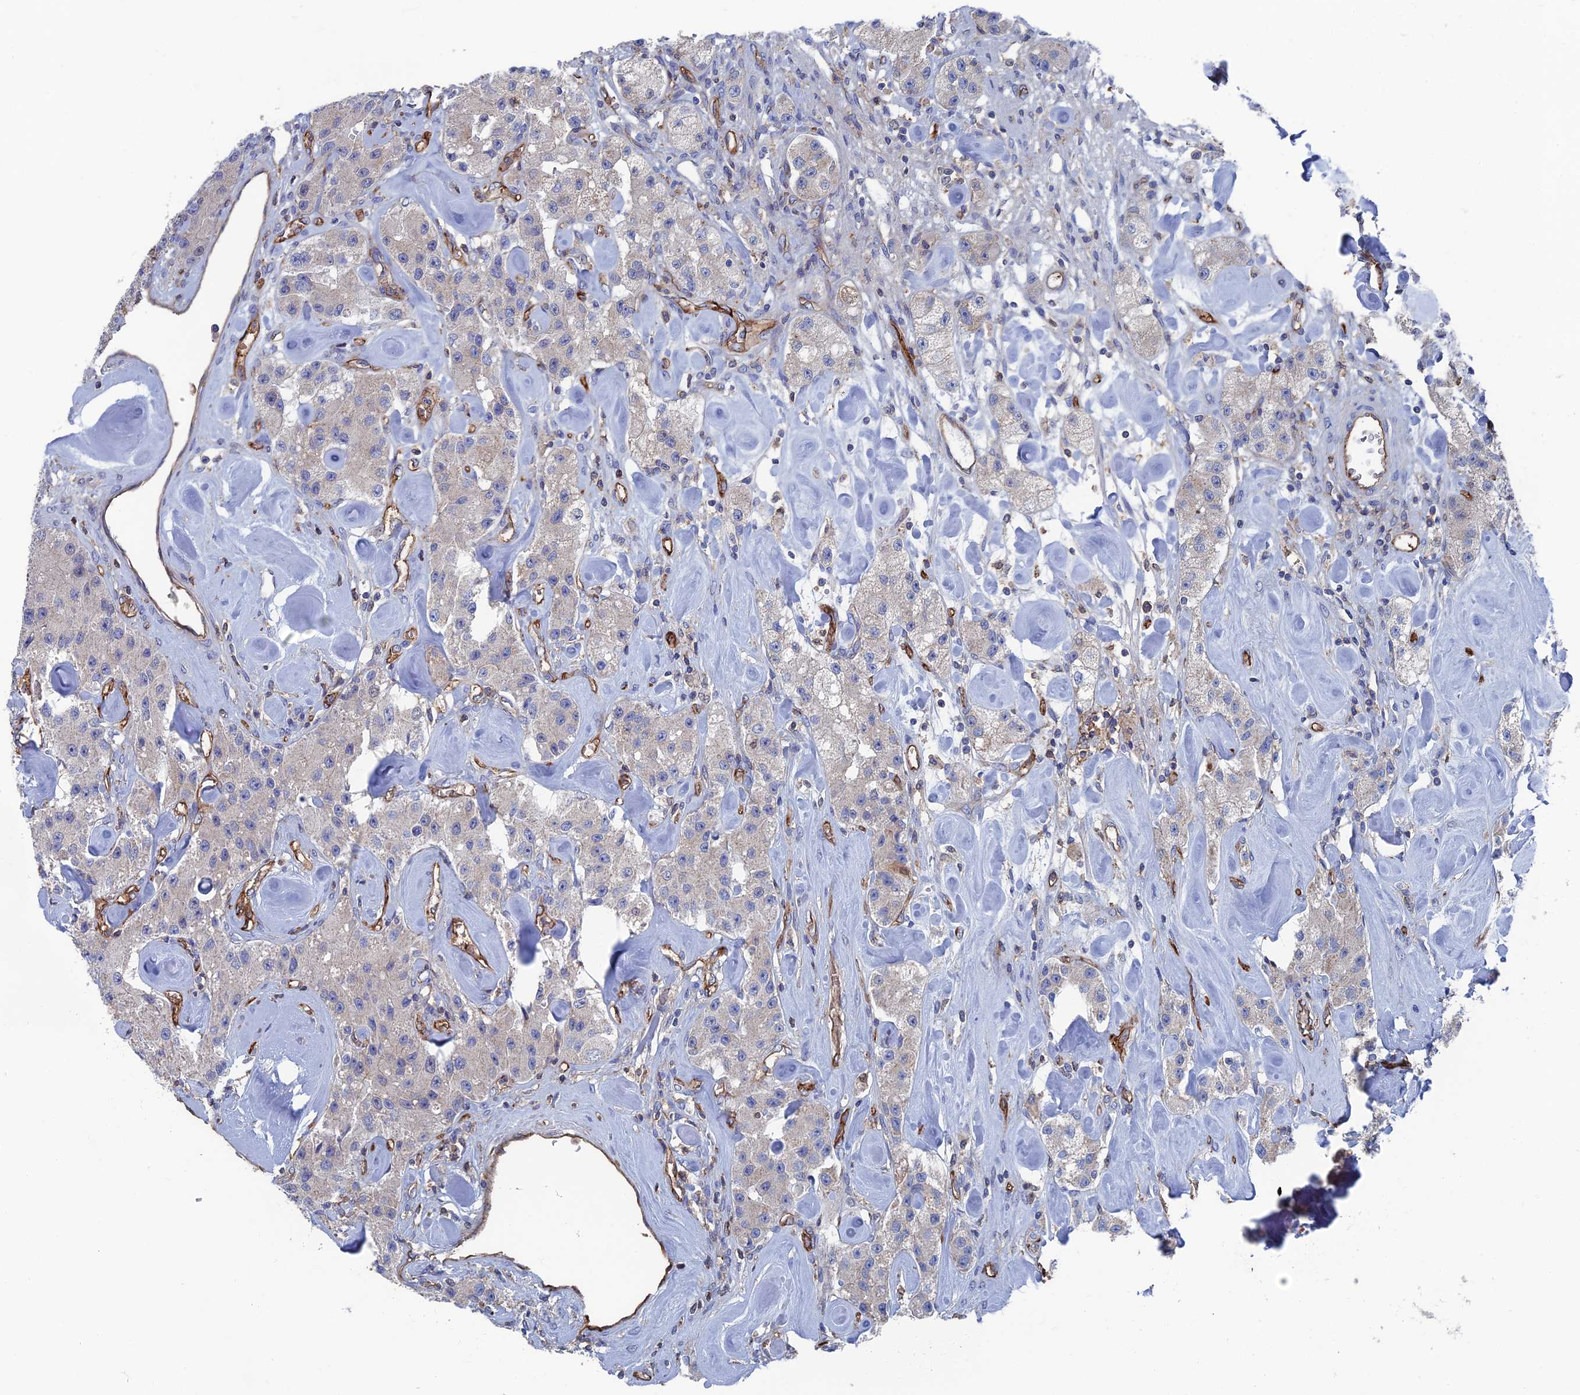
{"staining": {"intensity": "weak", "quantity": "<25%", "location": "cytoplasmic/membranous"}, "tissue": "carcinoid", "cell_type": "Tumor cells", "image_type": "cancer", "snomed": [{"axis": "morphology", "description": "Carcinoid, malignant, NOS"}, {"axis": "topography", "description": "Pancreas"}], "caption": "Immunohistochemistry (IHC) micrograph of neoplastic tissue: human carcinoid (malignant) stained with DAB (3,3'-diaminobenzidine) exhibits no significant protein staining in tumor cells.", "gene": "SNX11", "patient": {"sex": "male", "age": 41}}